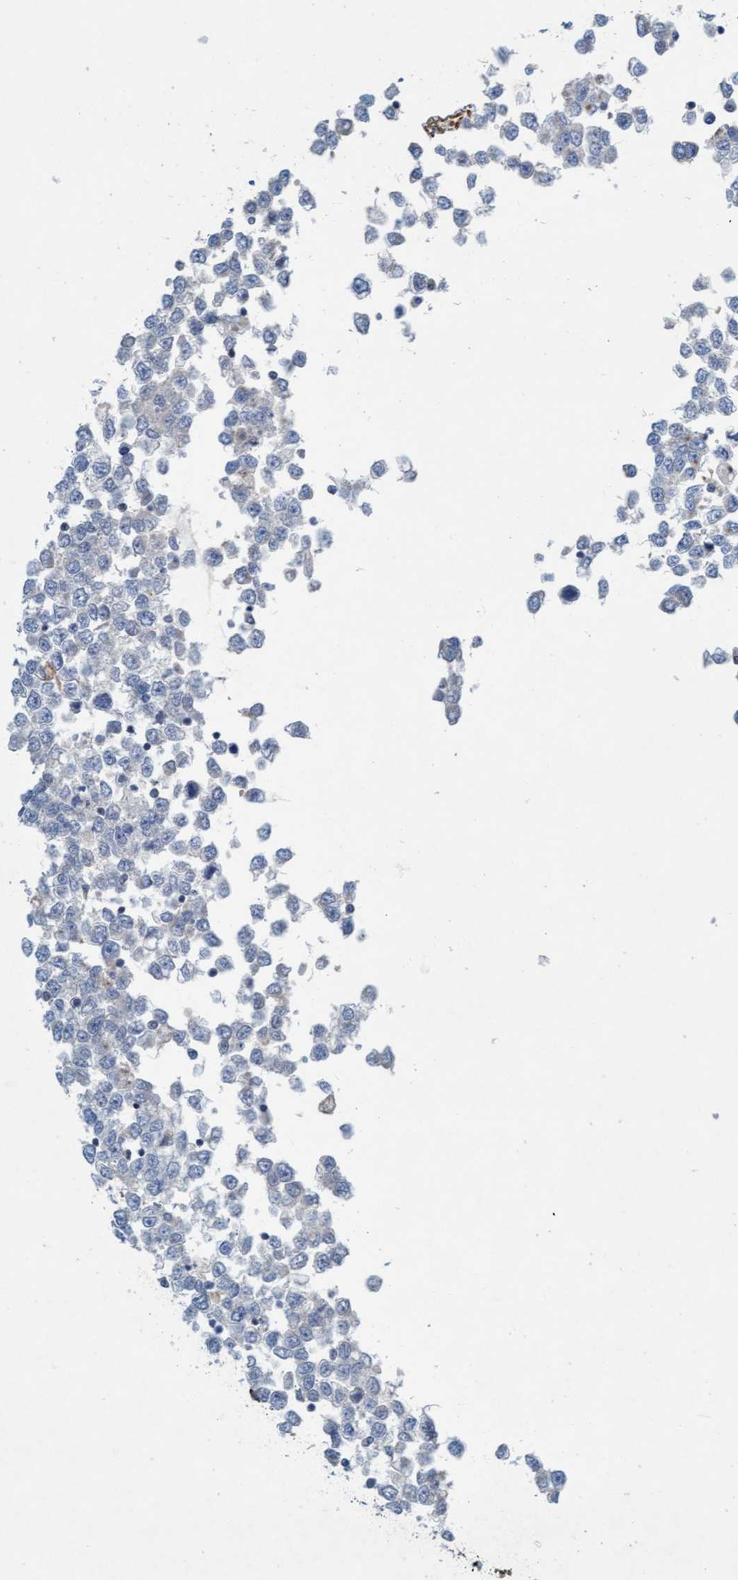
{"staining": {"intensity": "negative", "quantity": "none", "location": "none"}, "tissue": "testis cancer", "cell_type": "Tumor cells", "image_type": "cancer", "snomed": [{"axis": "morphology", "description": "Seminoma, NOS"}, {"axis": "topography", "description": "Testis"}], "caption": "Testis seminoma was stained to show a protein in brown. There is no significant expression in tumor cells.", "gene": "SIGIRR", "patient": {"sex": "male", "age": 65}}